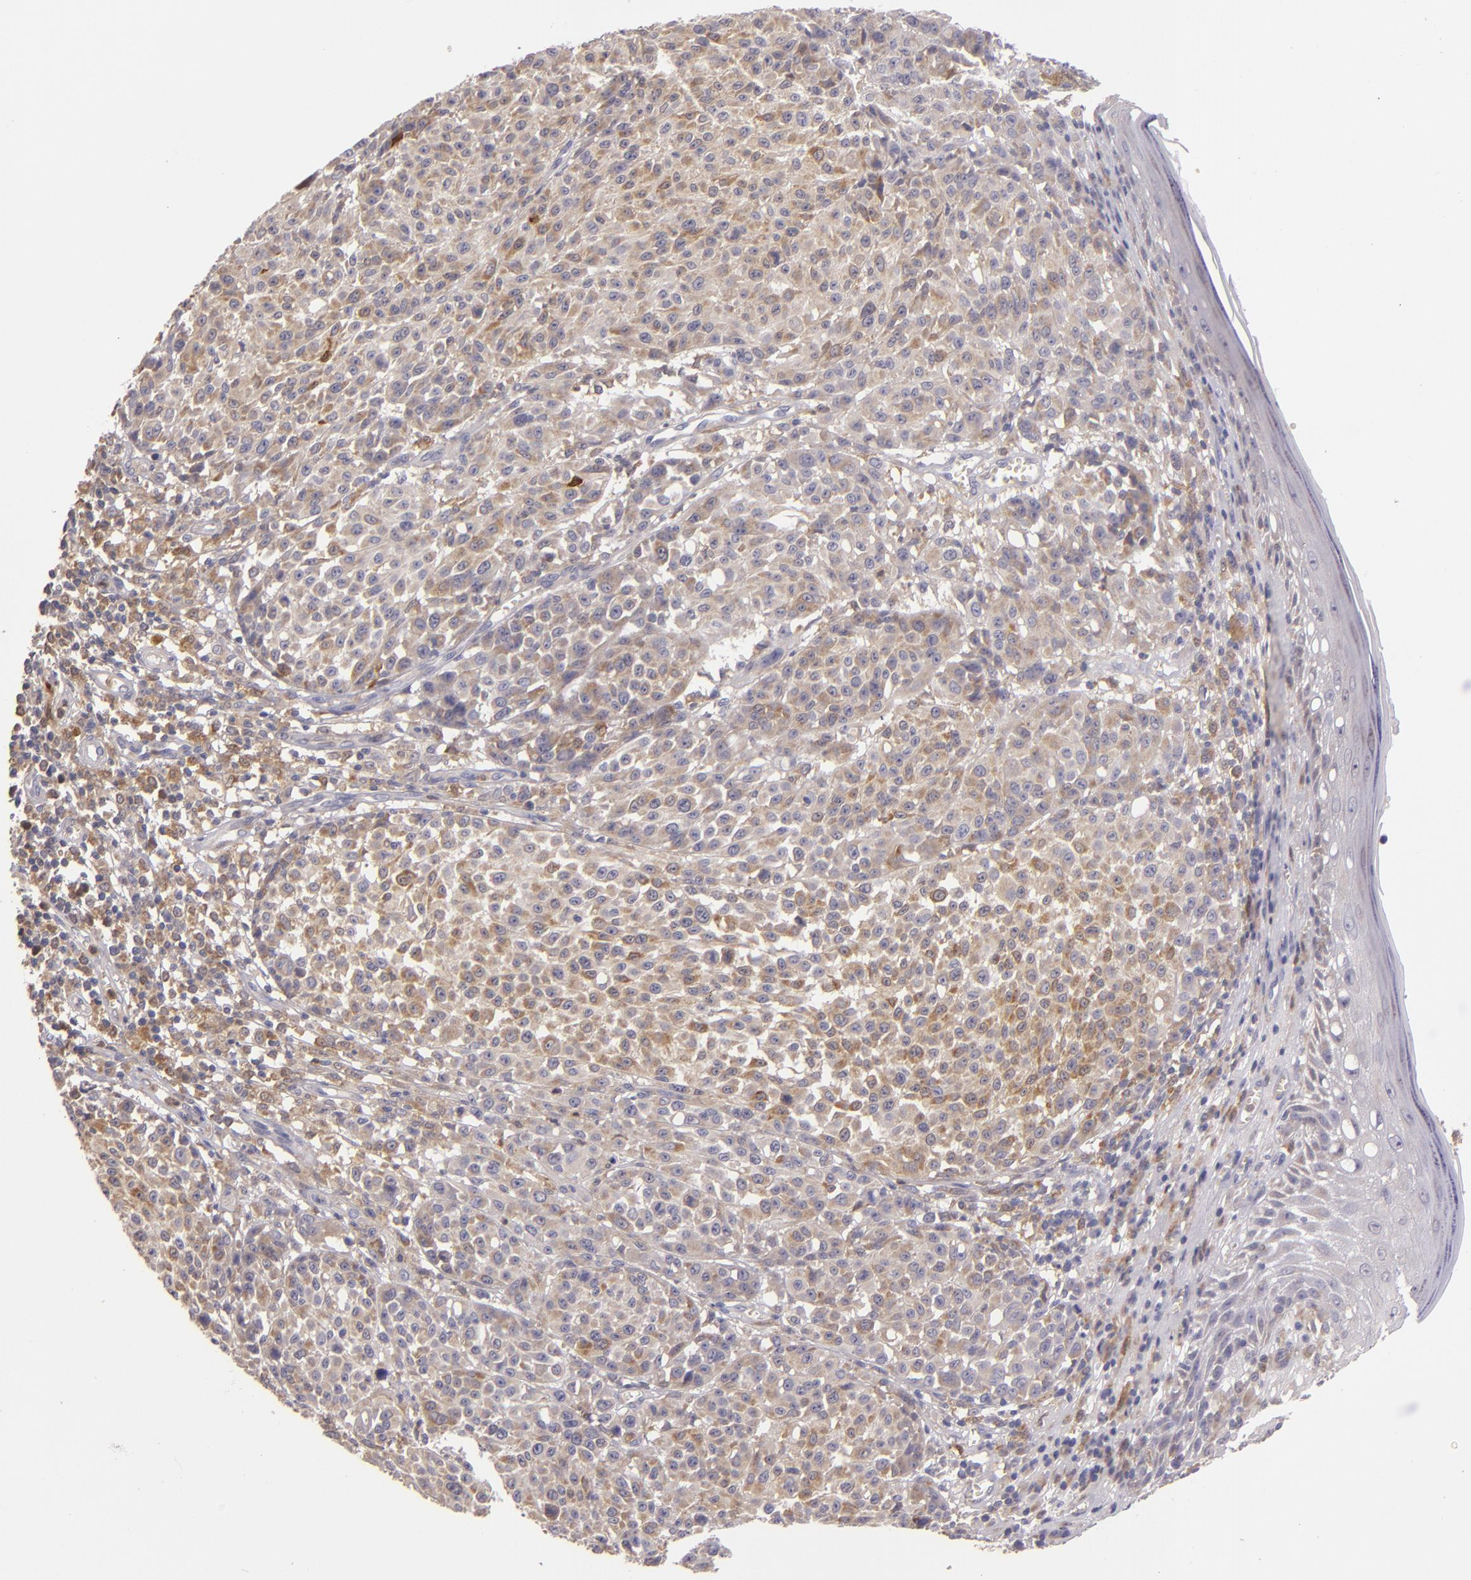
{"staining": {"intensity": "weak", "quantity": ">75%", "location": "cytoplasmic/membranous"}, "tissue": "melanoma", "cell_type": "Tumor cells", "image_type": "cancer", "snomed": [{"axis": "morphology", "description": "Malignant melanoma, NOS"}, {"axis": "topography", "description": "Skin"}], "caption": "Tumor cells exhibit low levels of weak cytoplasmic/membranous positivity in about >75% of cells in human melanoma.", "gene": "FHIT", "patient": {"sex": "female", "age": 49}}